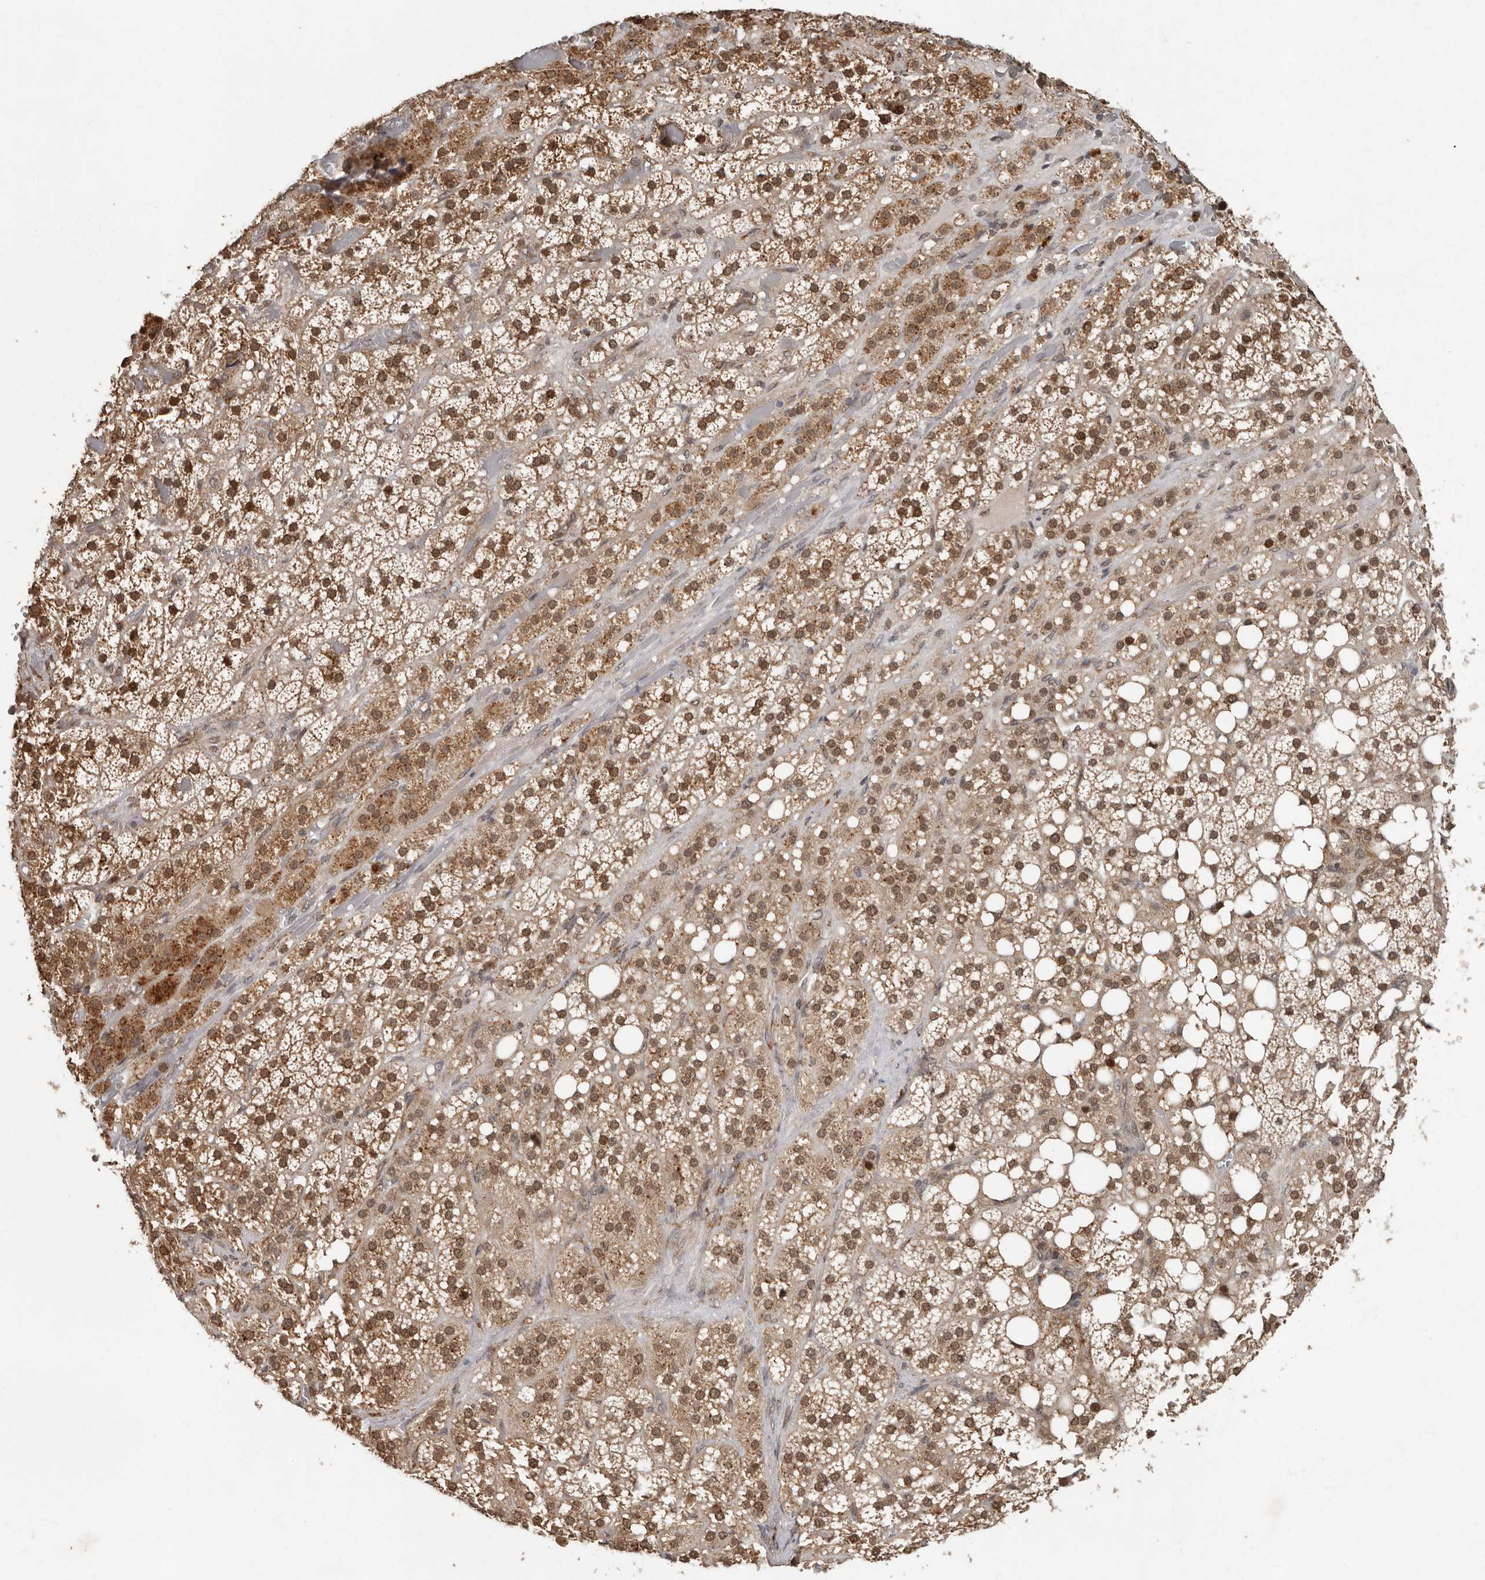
{"staining": {"intensity": "moderate", "quantity": ">75%", "location": "cytoplasmic/membranous,nuclear"}, "tissue": "adrenal gland", "cell_type": "Glandular cells", "image_type": "normal", "snomed": [{"axis": "morphology", "description": "Normal tissue, NOS"}, {"axis": "topography", "description": "Adrenal gland"}], "caption": "Immunohistochemical staining of unremarkable human adrenal gland demonstrates moderate cytoplasmic/membranous,nuclear protein expression in approximately >75% of glandular cells.", "gene": "LRGUK", "patient": {"sex": "female", "age": 59}}